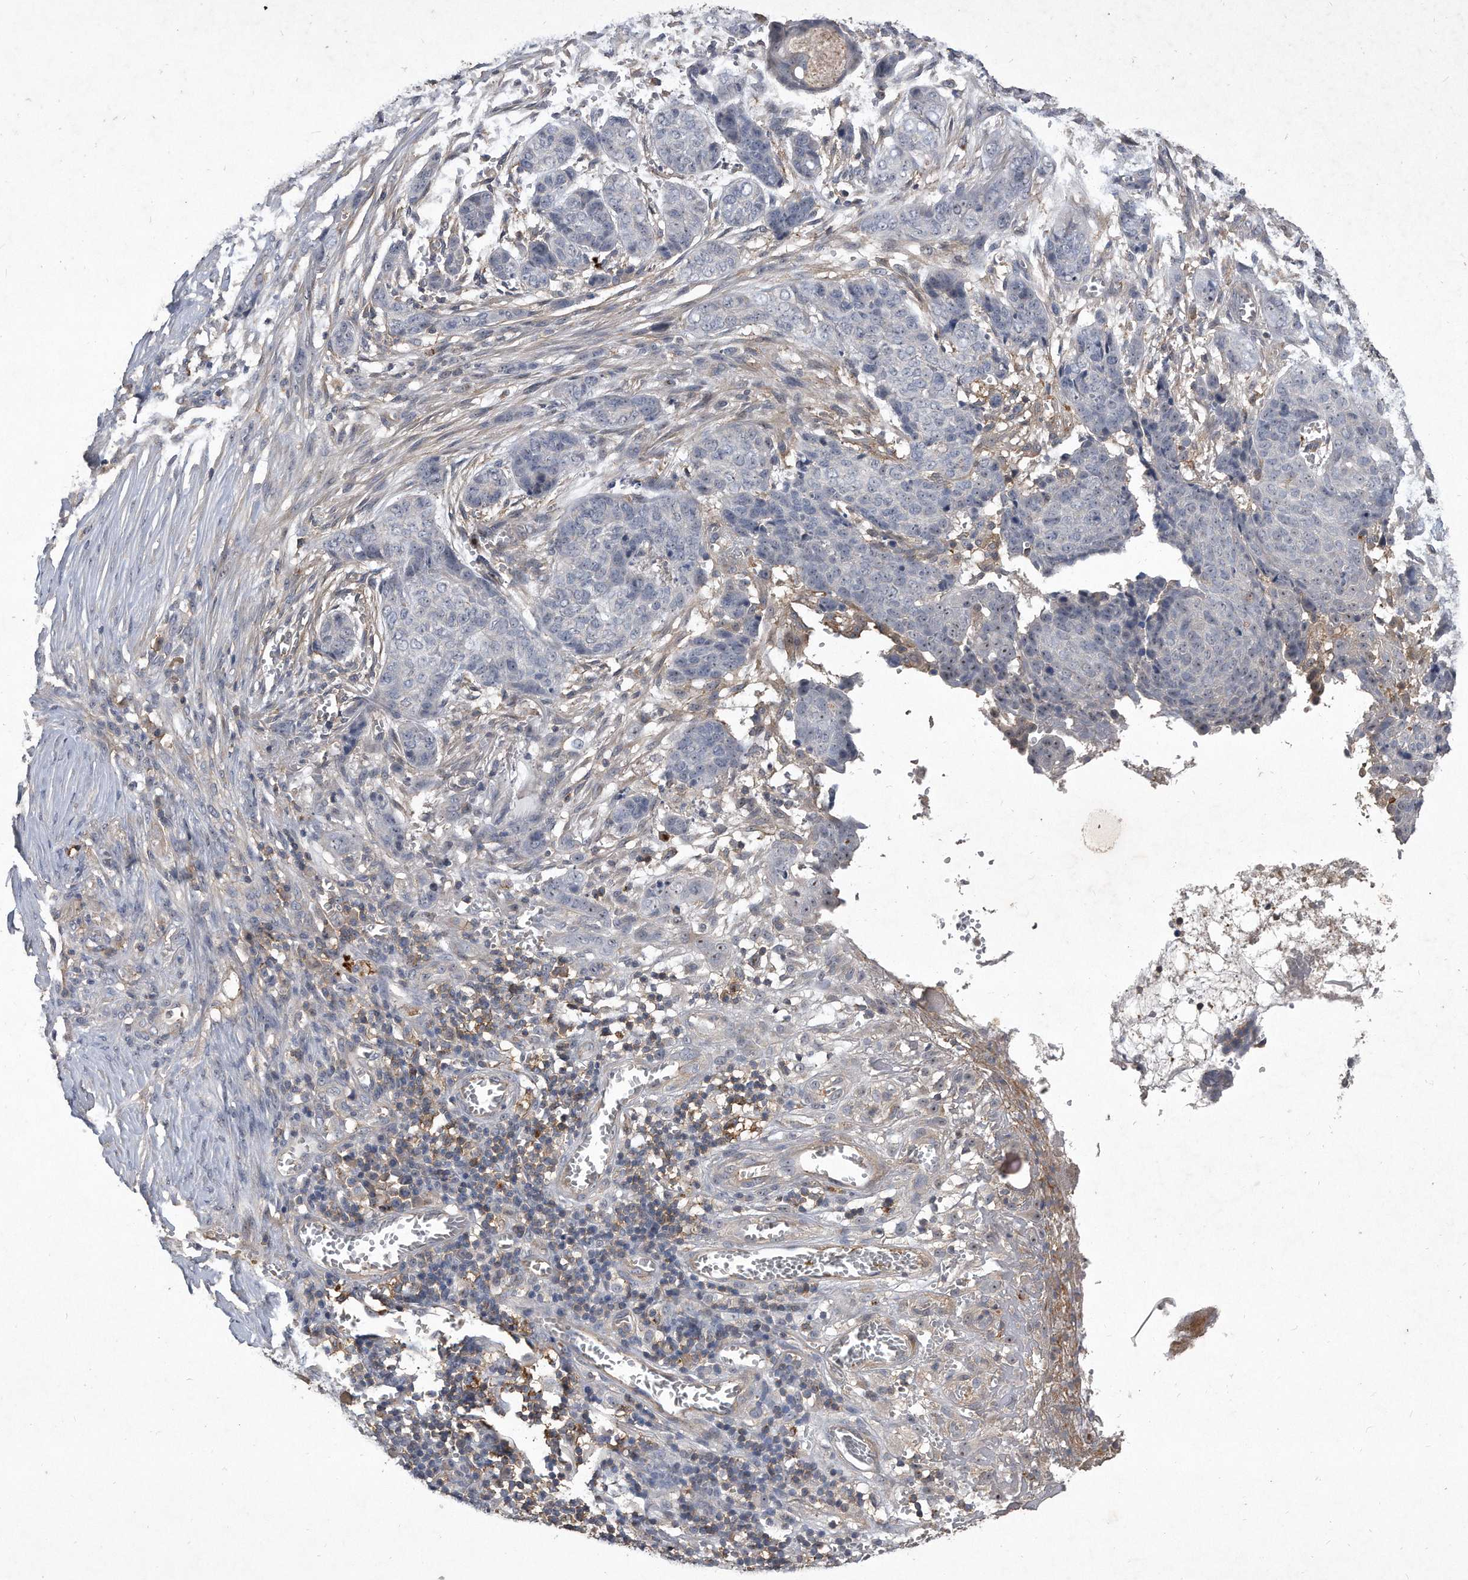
{"staining": {"intensity": "negative", "quantity": "none", "location": "none"}, "tissue": "skin cancer", "cell_type": "Tumor cells", "image_type": "cancer", "snomed": [{"axis": "morphology", "description": "Basal cell carcinoma"}, {"axis": "topography", "description": "Skin"}], "caption": "Tumor cells are negative for brown protein staining in skin cancer (basal cell carcinoma).", "gene": "PGBD2", "patient": {"sex": "female", "age": 64}}